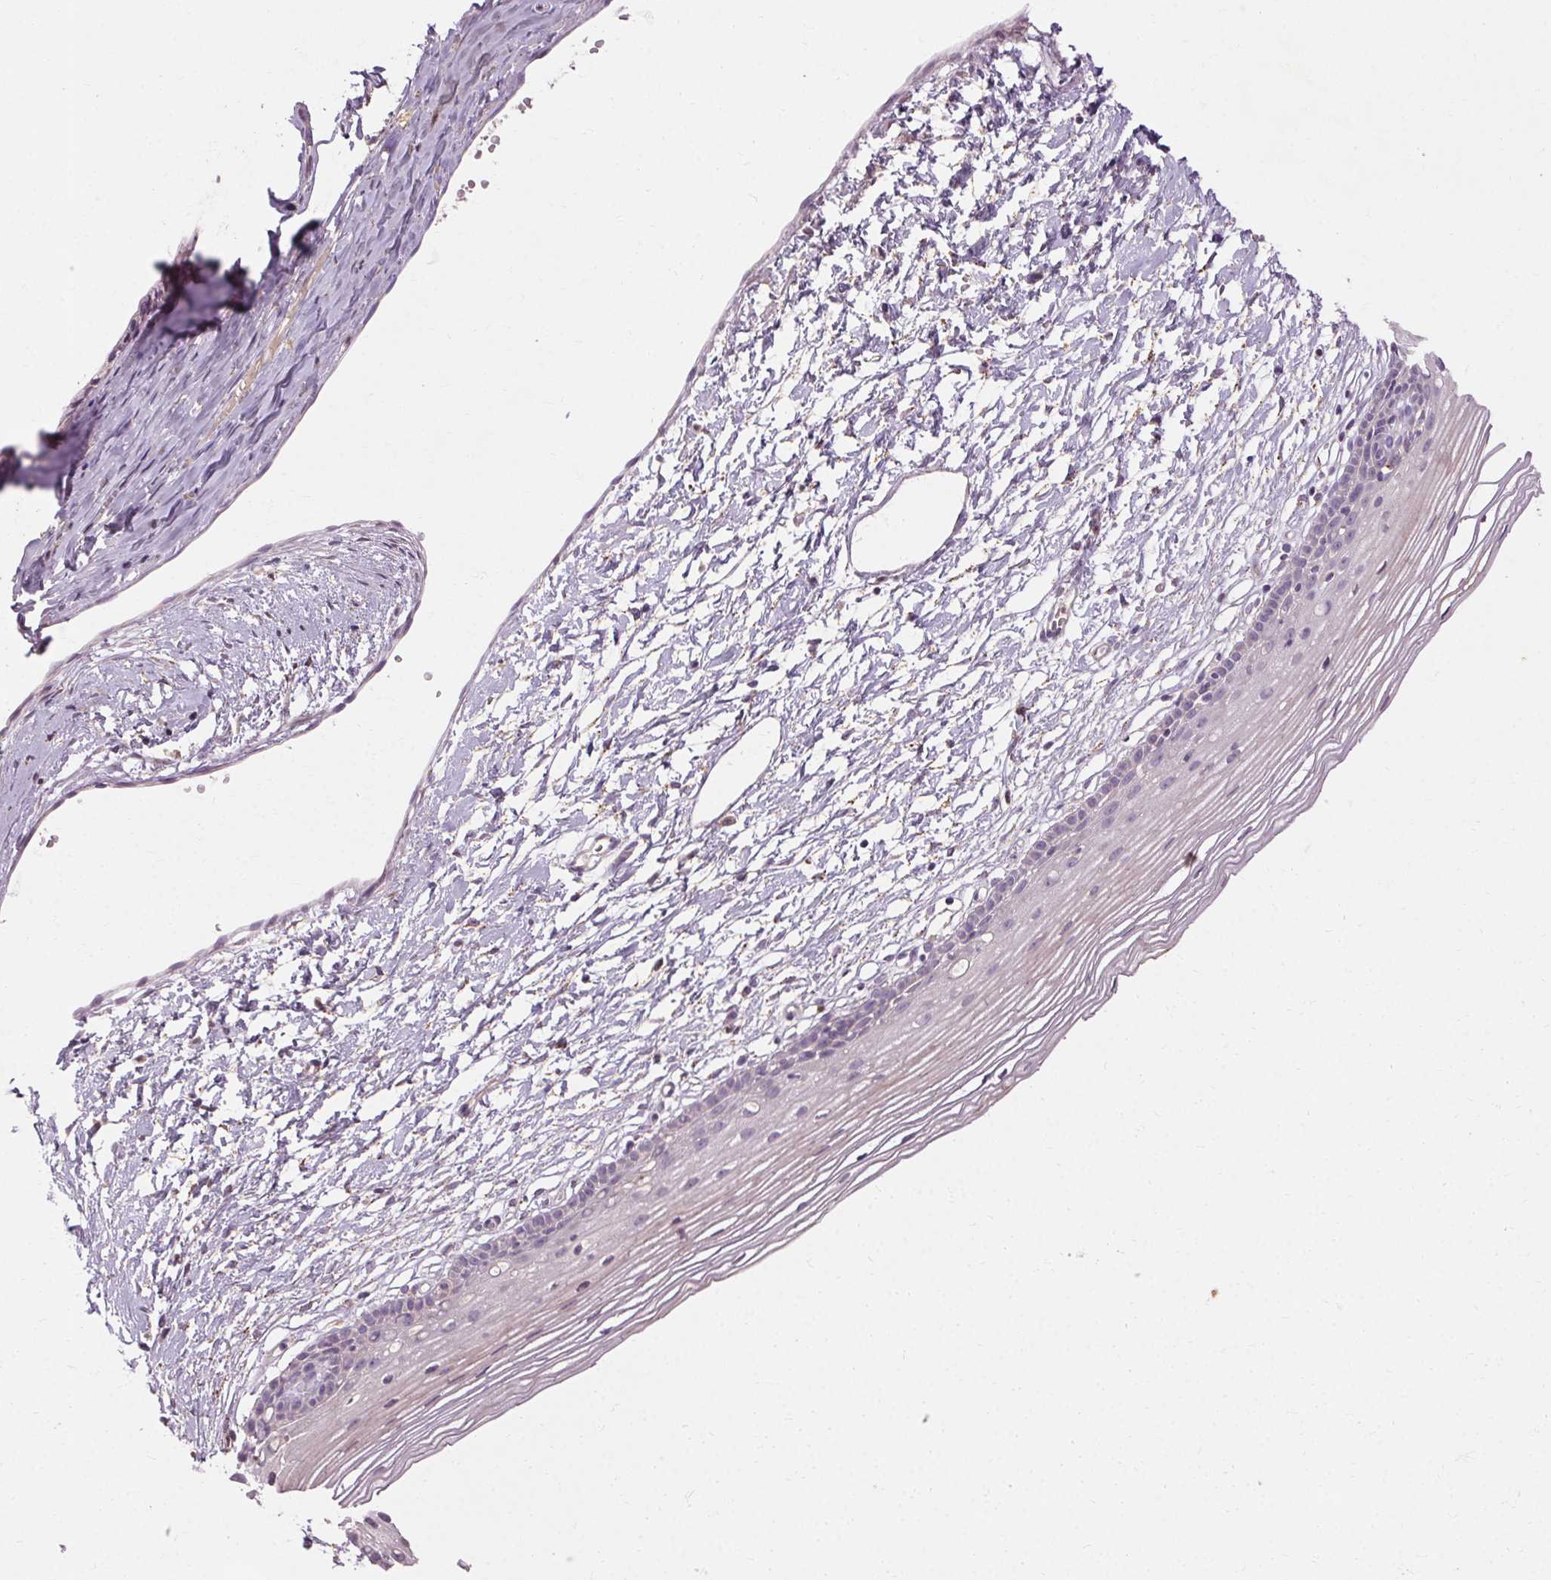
{"staining": {"intensity": "moderate", "quantity": ">75%", "location": "cytoplasmic/membranous"}, "tissue": "cervix", "cell_type": "Glandular cells", "image_type": "normal", "snomed": [{"axis": "morphology", "description": "Normal tissue, NOS"}, {"axis": "topography", "description": "Cervix"}], "caption": "Glandular cells exhibit medium levels of moderate cytoplasmic/membranous positivity in approximately >75% of cells in benign human cervix. The protein is shown in brown color, while the nuclei are stained blue.", "gene": "REP15", "patient": {"sex": "female", "age": 40}}